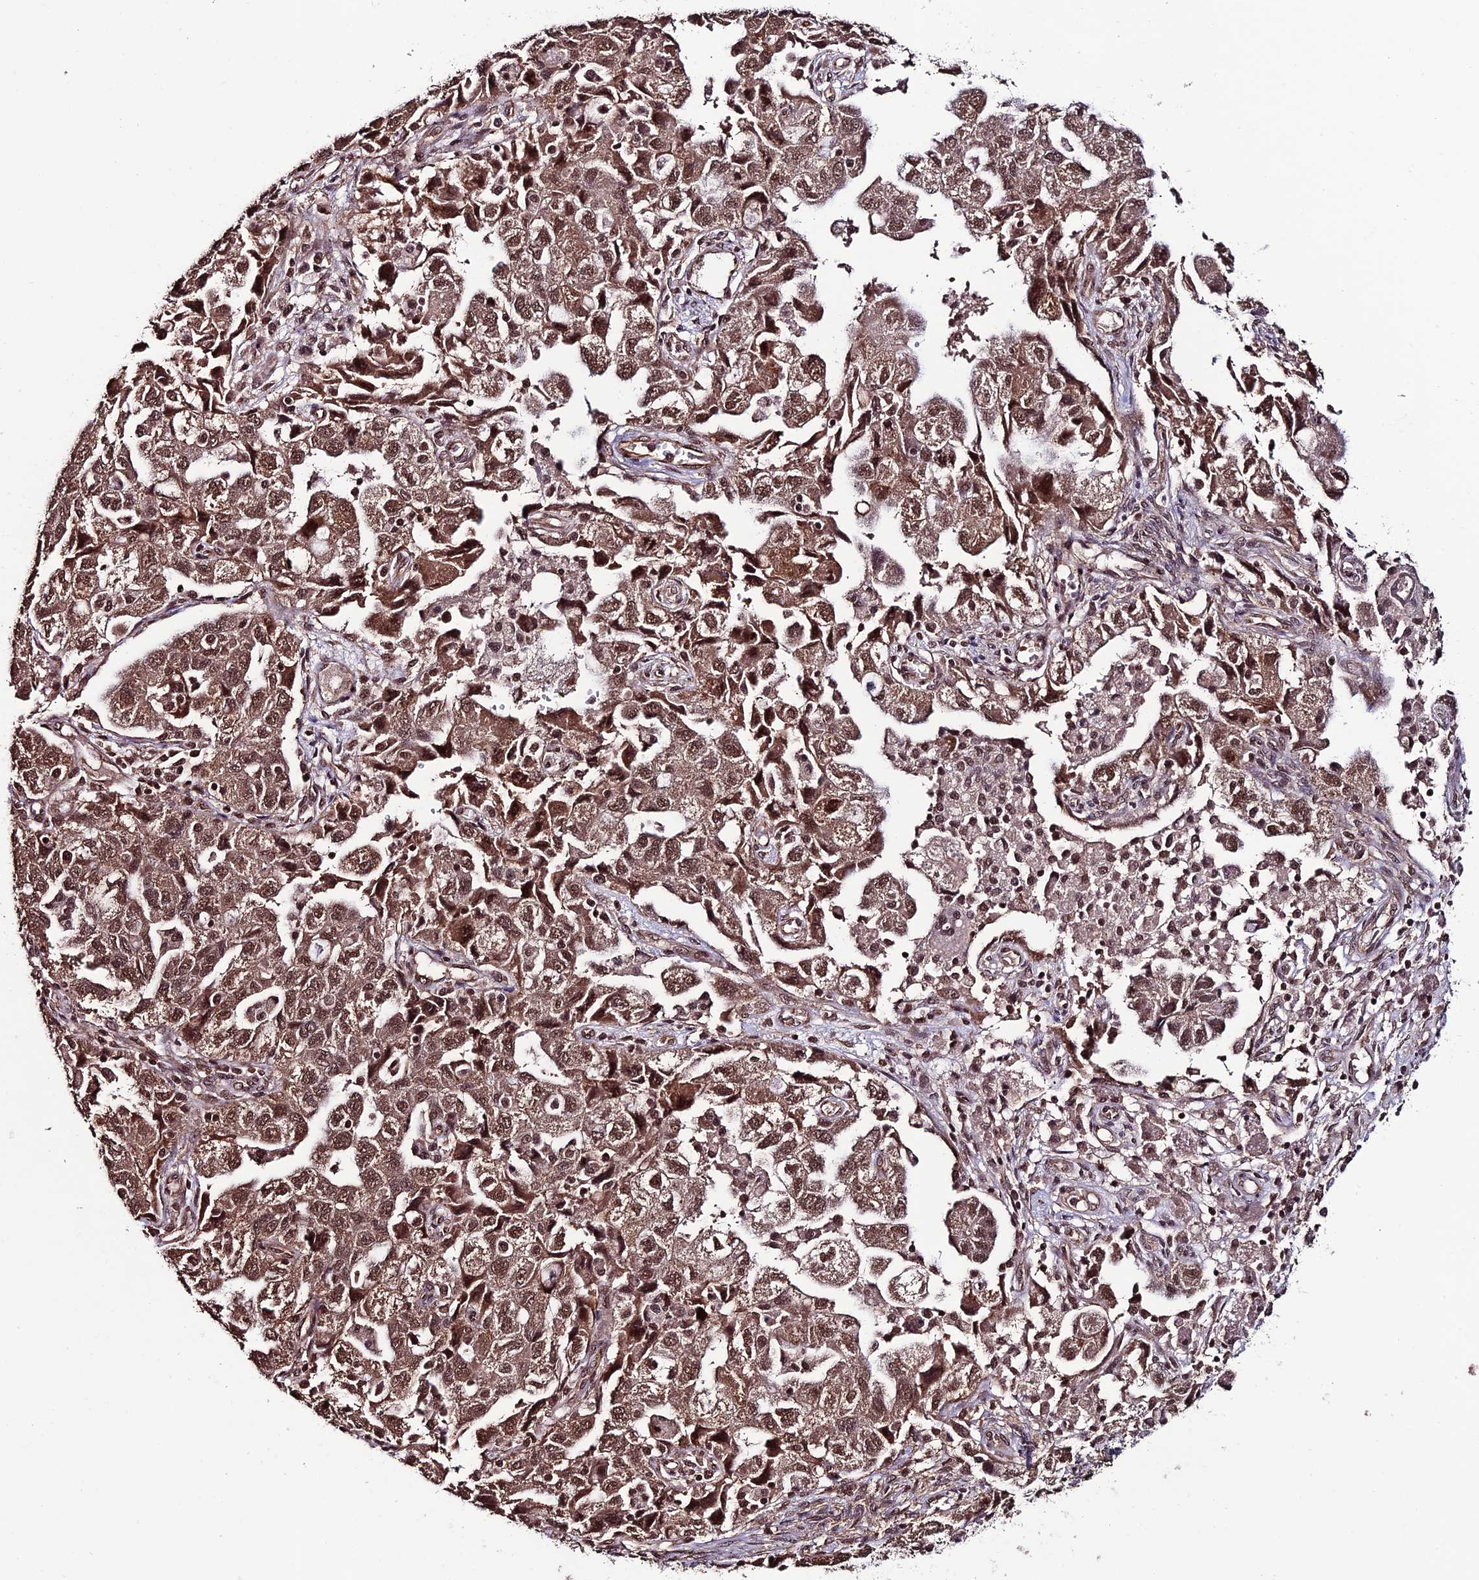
{"staining": {"intensity": "moderate", "quantity": ">75%", "location": "cytoplasmic/membranous,nuclear"}, "tissue": "ovarian cancer", "cell_type": "Tumor cells", "image_type": "cancer", "snomed": [{"axis": "morphology", "description": "Carcinoma, NOS"}, {"axis": "morphology", "description": "Cystadenocarcinoma, serous, NOS"}, {"axis": "topography", "description": "Ovary"}], "caption": "Immunohistochemistry photomicrograph of neoplastic tissue: human carcinoma (ovarian) stained using immunohistochemistry (IHC) displays medium levels of moderate protein expression localized specifically in the cytoplasmic/membranous and nuclear of tumor cells, appearing as a cytoplasmic/membranous and nuclear brown color.", "gene": "CABIN1", "patient": {"sex": "female", "age": 69}}